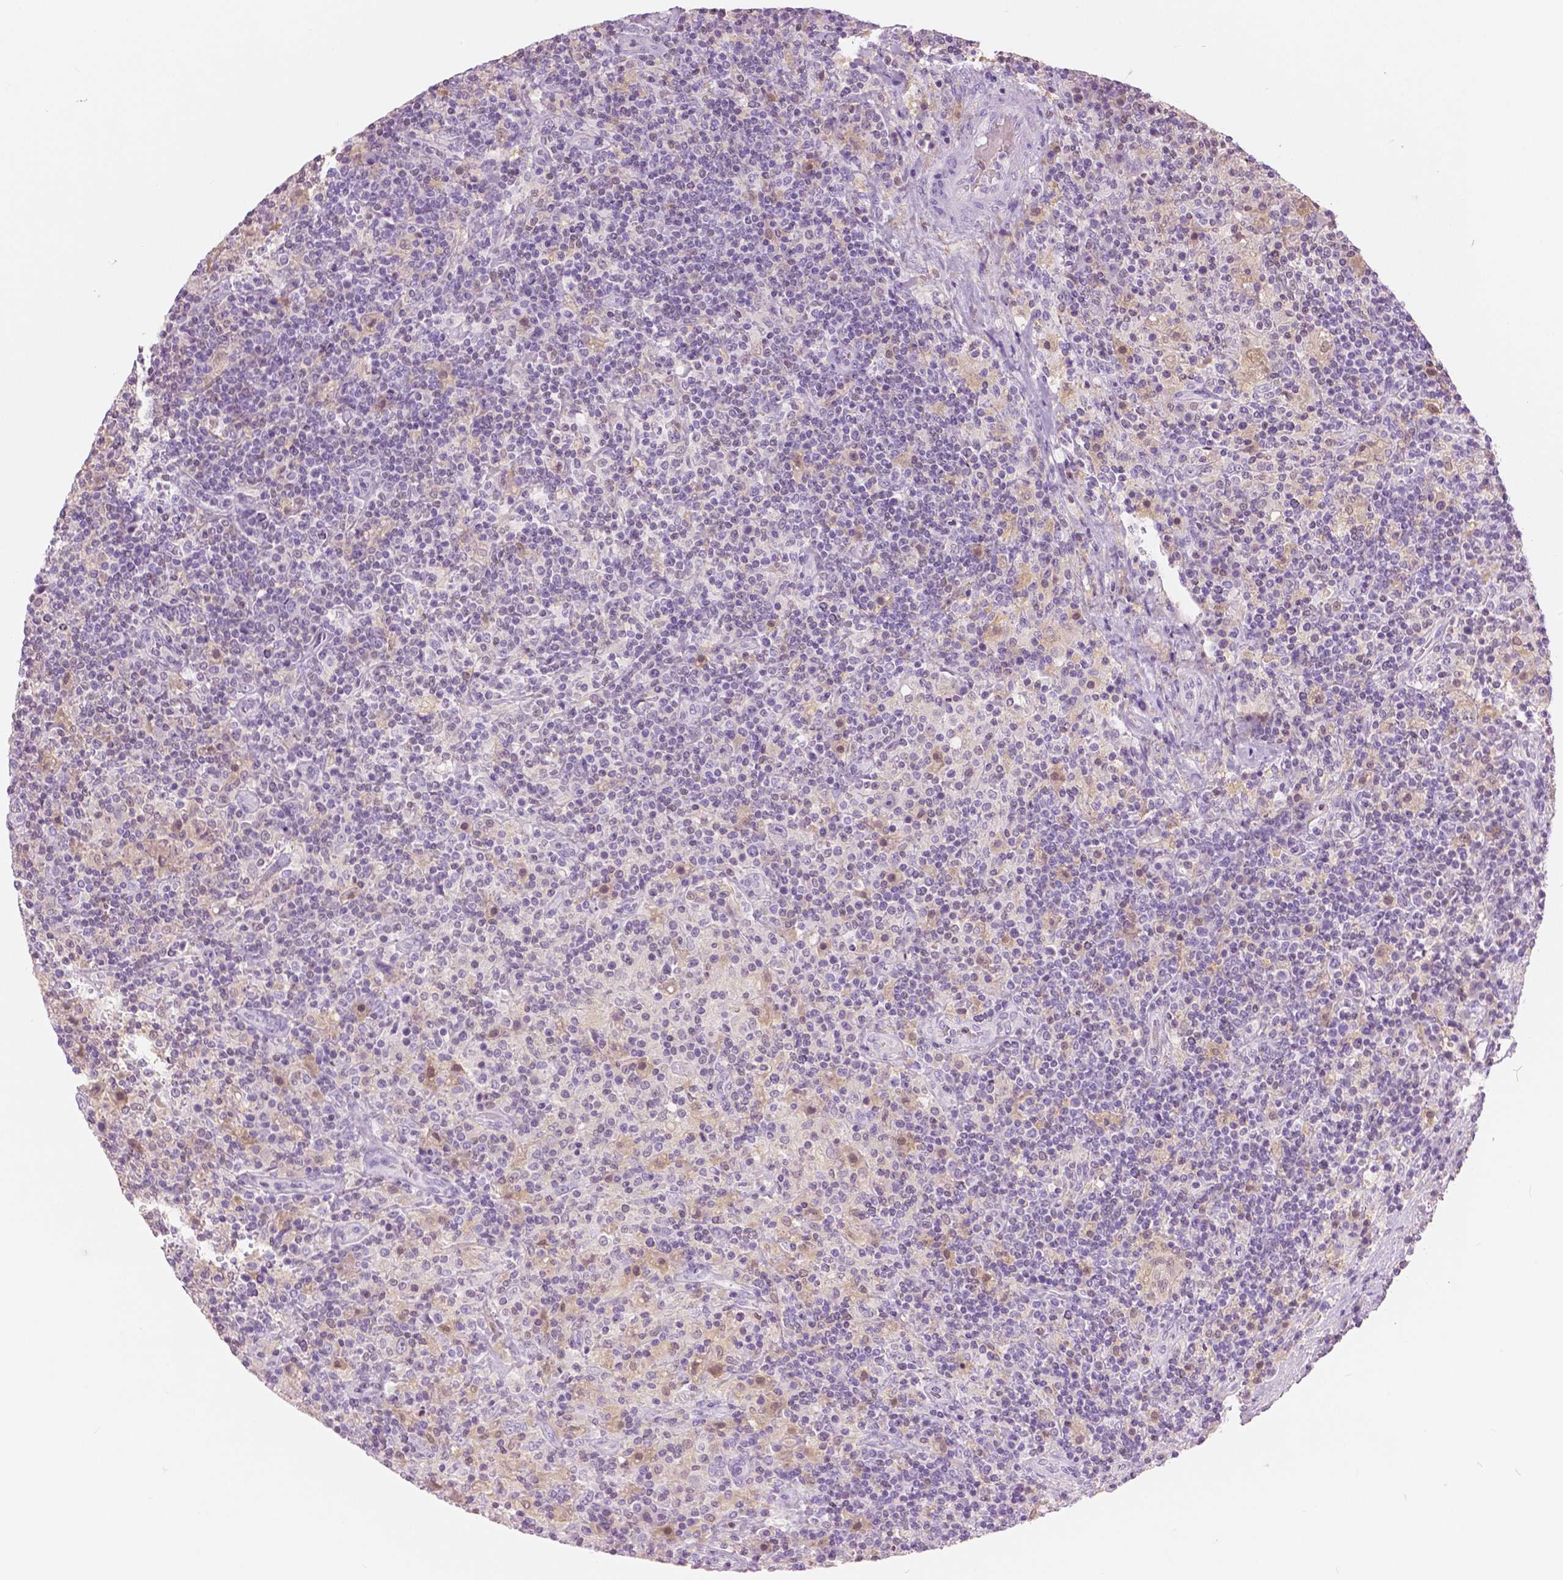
{"staining": {"intensity": "negative", "quantity": "none", "location": "none"}, "tissue": "lymphoma", "cell_type": "Tumor cells", "image_type": "cancer", "snomed": [{"axis": "morphology", "description": "Hodgkin's disease, NOS"}, {"axis": "topography", "description": "Lymph node"}], "caption": "Protein analysis of Hodgkin's disease exhibits no significant expression in tumor cells. (IHC, brightfield microscopy, high magnification).", "gene": "GALM", "patient": {"sex": "male", "age": 70}}